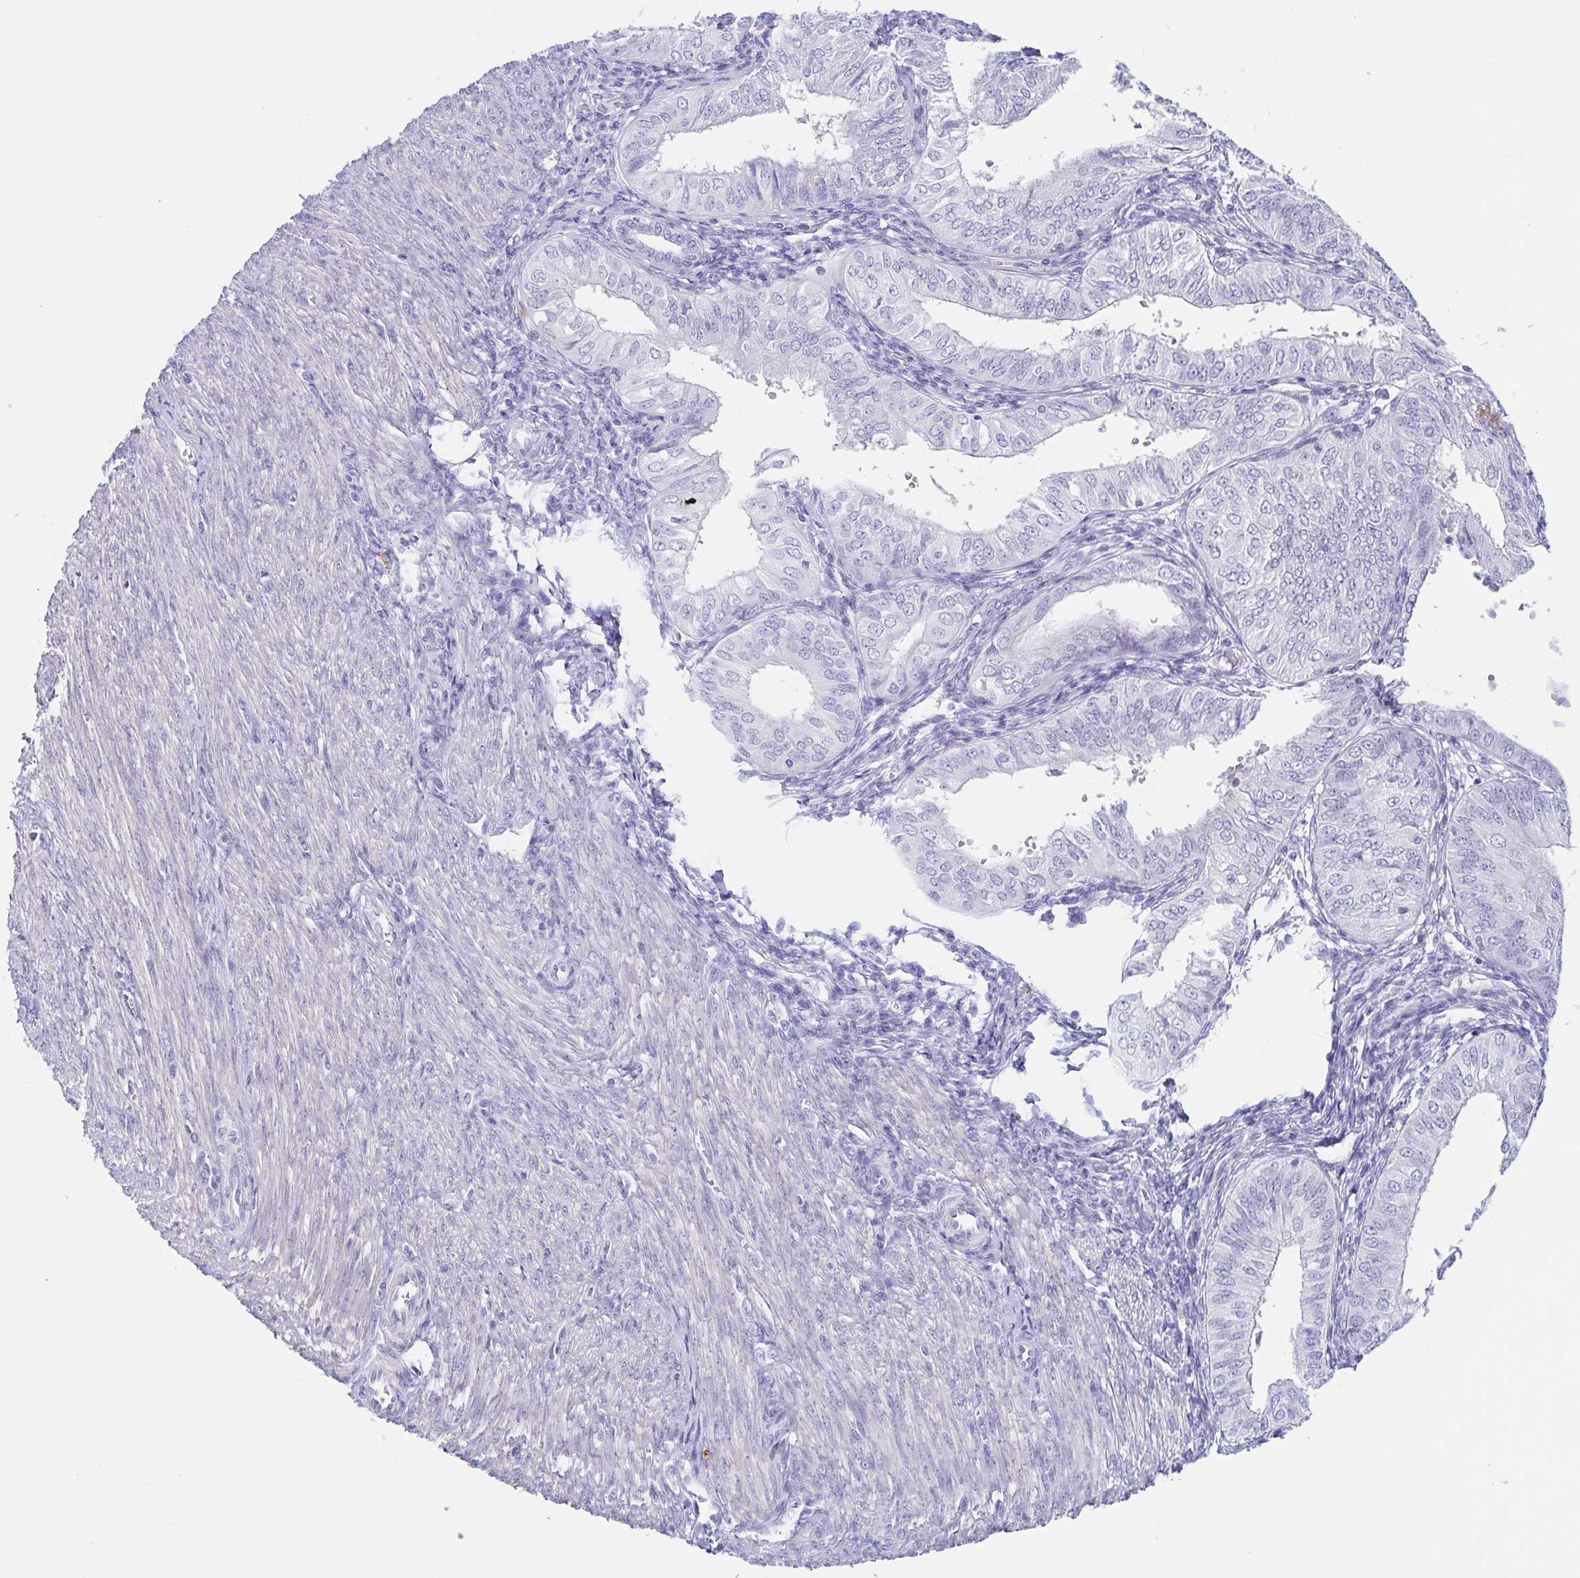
{"staining": {"intensity": "negative", "quantity": "none", "location": "none"}, "tissue": "endometrial cancer", "cell_type": "Tumor cells", "image_type": "cancer", "snomed": [{"axis": "morphology", "description": "Adenocarcinoma, NOS"}, {"axis": "topography", "description": "Endometrium"}], "caption": "Endometrial cancer (adenocarcinoma) stained for a protein using immunohistochemistry reveals no expression tumor cells.", "gene": "TAGLN3", "patient": {"sex": "female", "age": 58}}